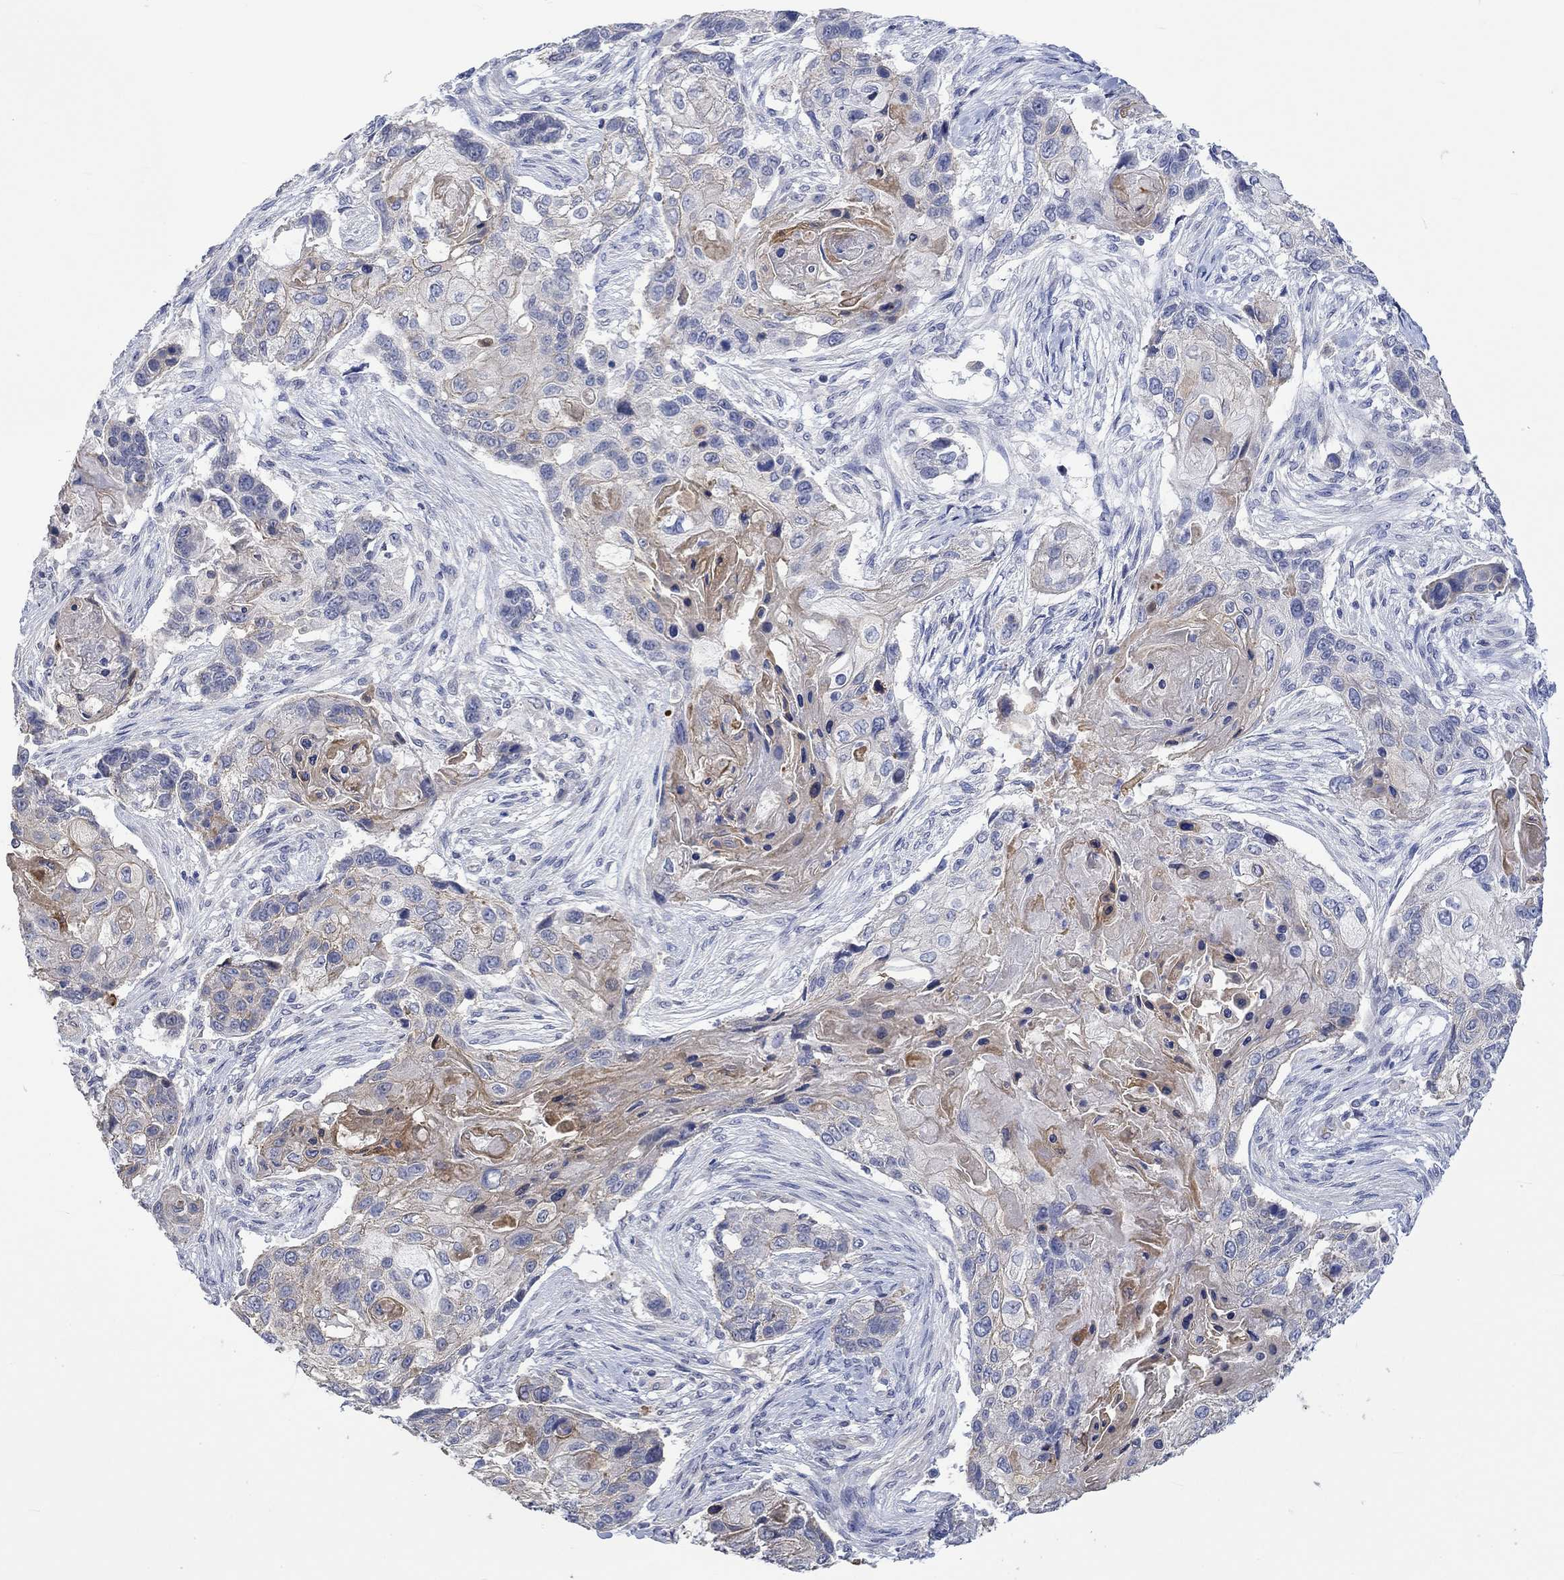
{"staining": {"intensity": "moderate", "quantity": "<25%", "location": "cytoplasmic/membranous"}, "tissue": "lung cancer", "cell_type": "Tumor cells", "image_type": "cancer", "snomed": [{"axis": "morphology", "description": "Normal tissue, NOS"}, {"axis": "morphology", "description": "Squamous cell carcinoma, NOS"}, {"axis": "topography", "description": "Bronchus"}, {"axis": "topography", "description": "Lung"}], "caption": "This is a photomicrograph of IHC staining of lung cancer (squamous cell carcinoma), which shows moderate expression in the cytoplasmic/membranous of tumor cells.", "gene": "AGRP", "patient": {"sex": "male", "age": 69}}